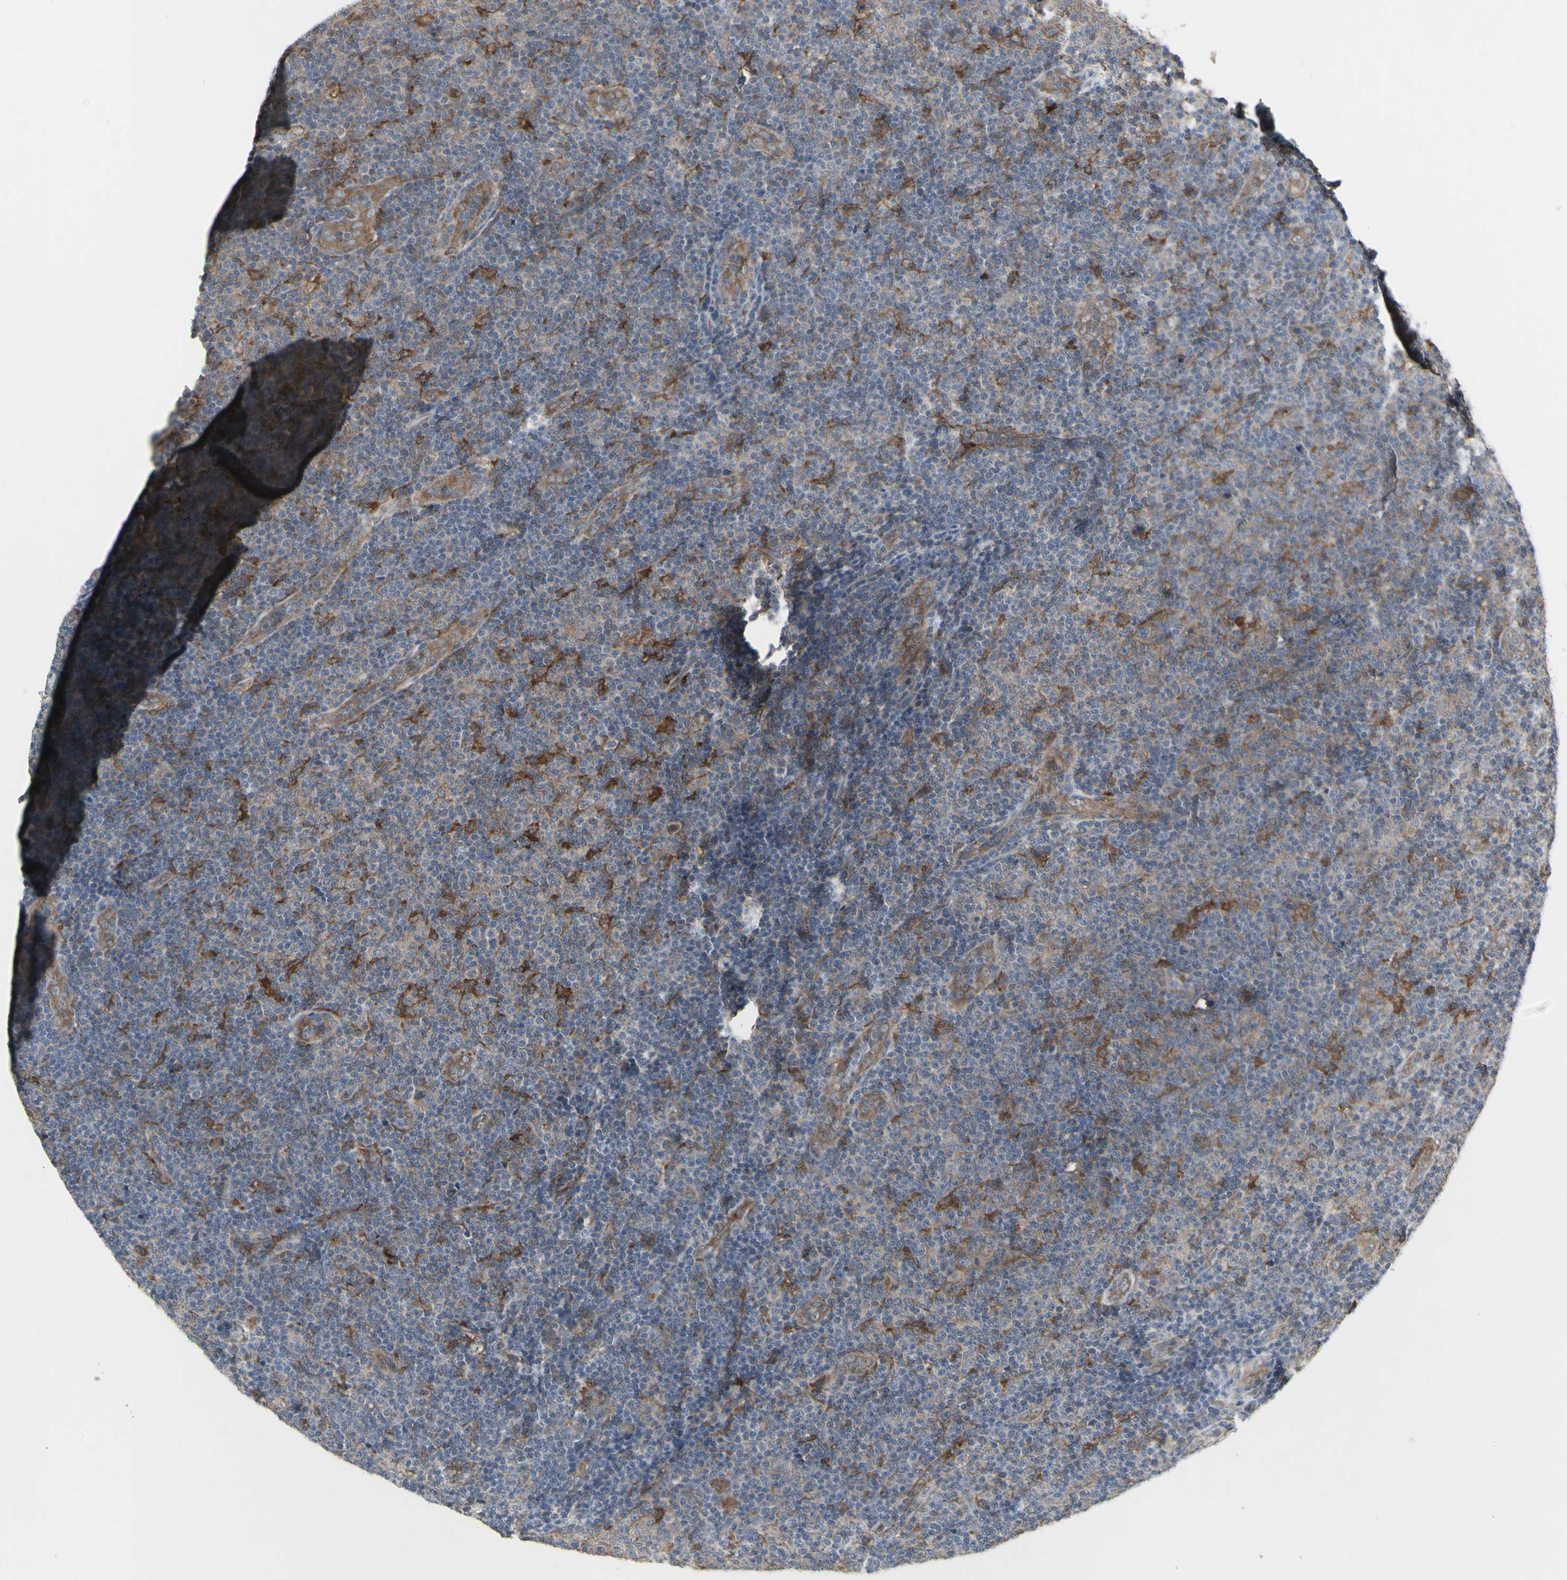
{"staining": {"intensity": "moderate", "quantity": "<25%", "location": "cytoplasmic/membranous"}, "tissue": "lymphoma", "cell_type": "Tumor cells", "image_type": "cancer", "snomed": [{"axis": "morphology", "description": "Malignant lymphoma, non-Hodgkin's type, Low grade"}, {"axis": "topography", "description": "Lymph node"}], "caption": "Protein expression analysis of malignant lymphoma, non-Hodgkin's type (low-grade) demonstrates moderate cytoplasmic/membranous staining in approximately <25% of tumor cells.", "gene": "CHURC1-FNTB", "patient": {"sex": "male", "age": 83}}